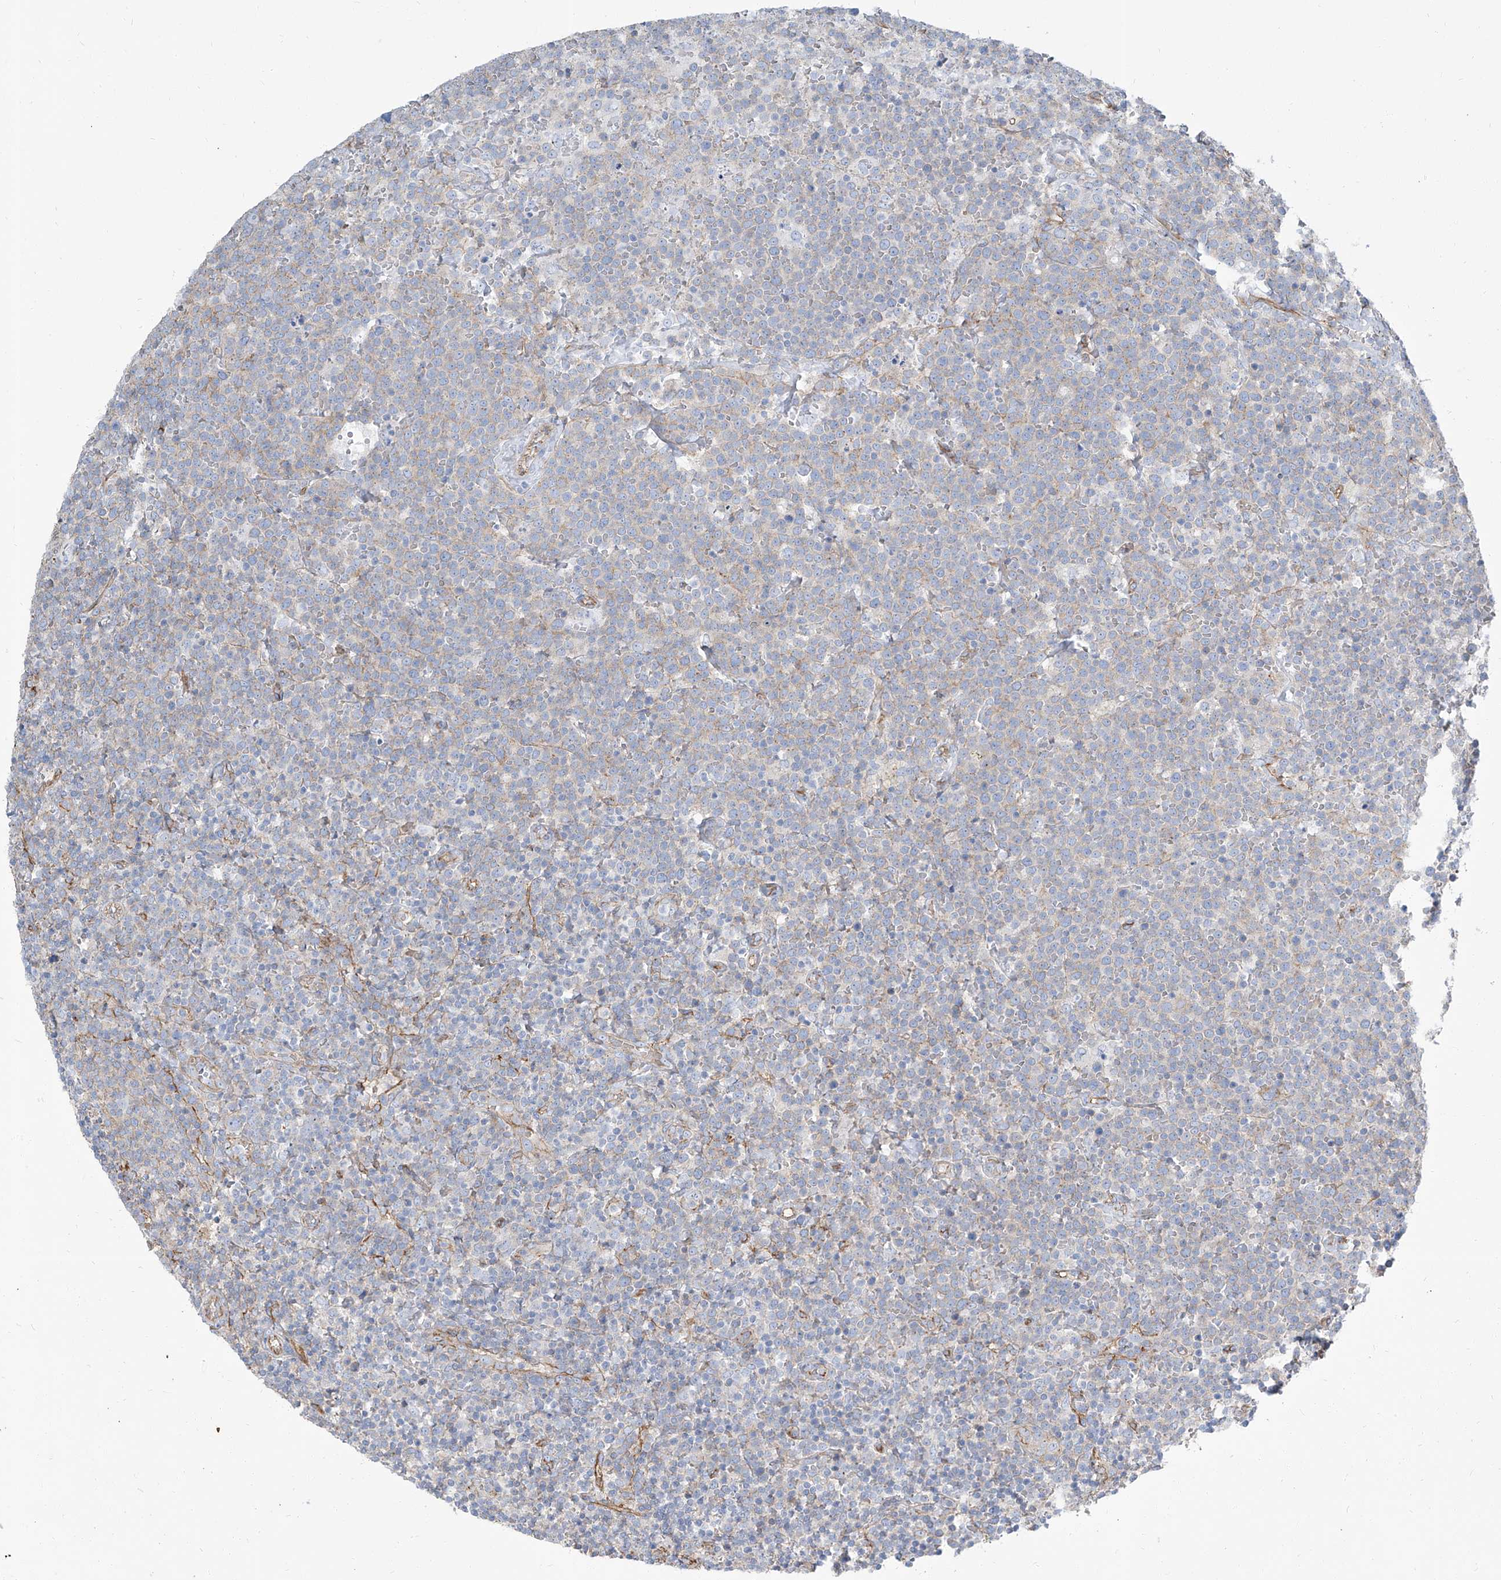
{"staining": {"intensity": "negative", "quantity": "none", "location": "none"}, "tissue": "lymphoma", "cell_type": "Tumor cells", "image_type": "cancer", "snomed": [{"axis": "morphology", "description": "Malignant lymphoma, non-Hodgkin's type, High grade"}, {"axis": "topography", "description": "Lymph node"}], "caption": "High power microscopy histopathology image of an immunohistochemistry photomicrograph of malignant lymphoma, non-Hodgkin's type (high-grade), revealing no significant positivity in tumor cells.", "gene": "TXLNB", "patient": {"sex": "male", "age": 61}}